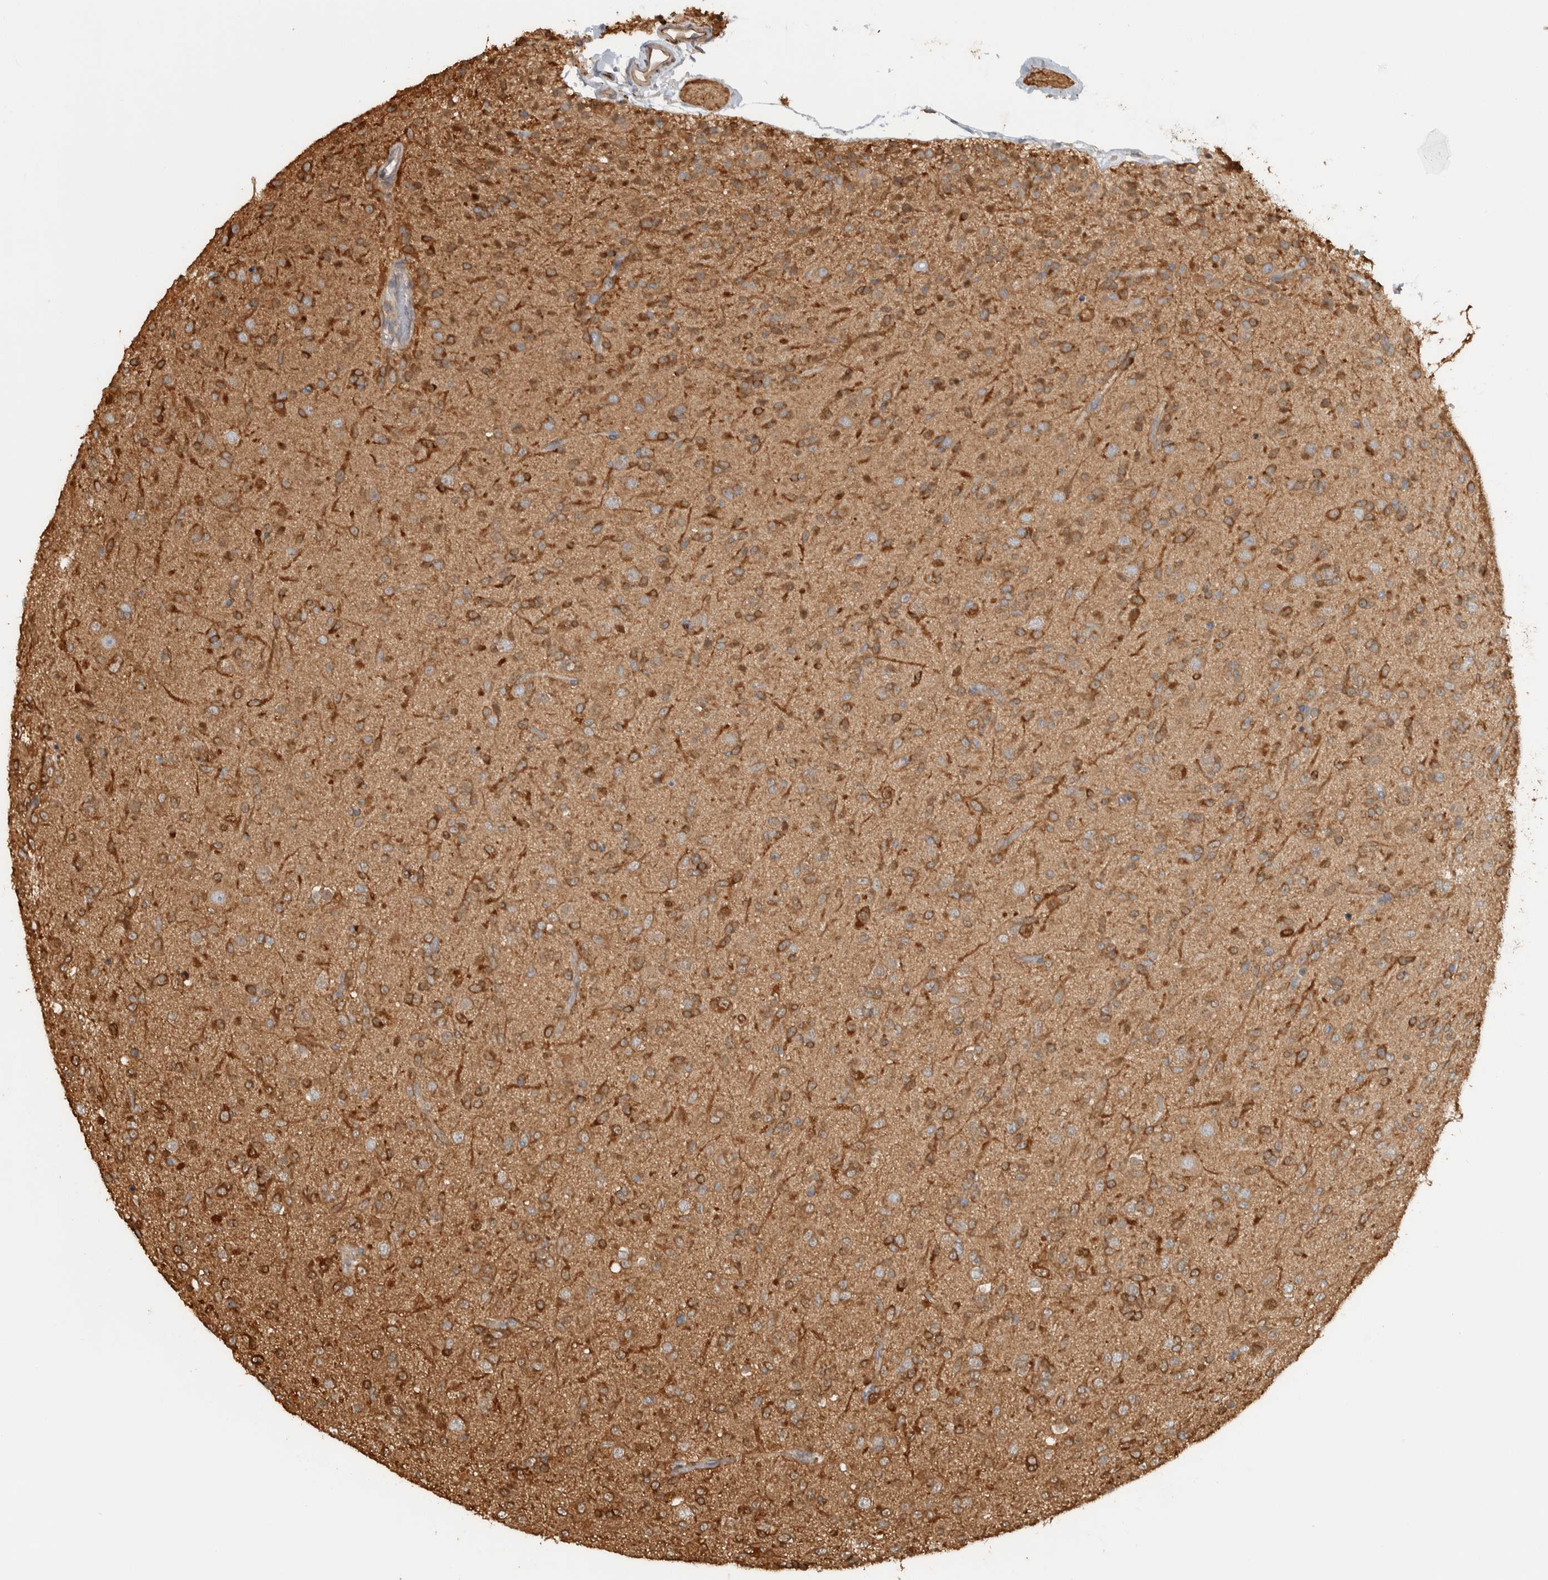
{"staining": {"intensity": "moderate", "quantity": ">75%", "location": "cytoplasmic/membranous"}, "tissue": "glioma", "cell_type": "Tumor cells", "image_type": "cancer", "snomed": [{"axis": "morphology", "description": "Glioma, malignant, Low grade"}, {"axis": "topography", "description": "Brain"}], "caption": "Glioma tissue reveals moderate cytoplasmic/membranous positivity in about >75% of tumor cells, visualized by immunohistochemistry.", "gene": "CNTROB", "patient": {"sex": "male", "age": 65}}